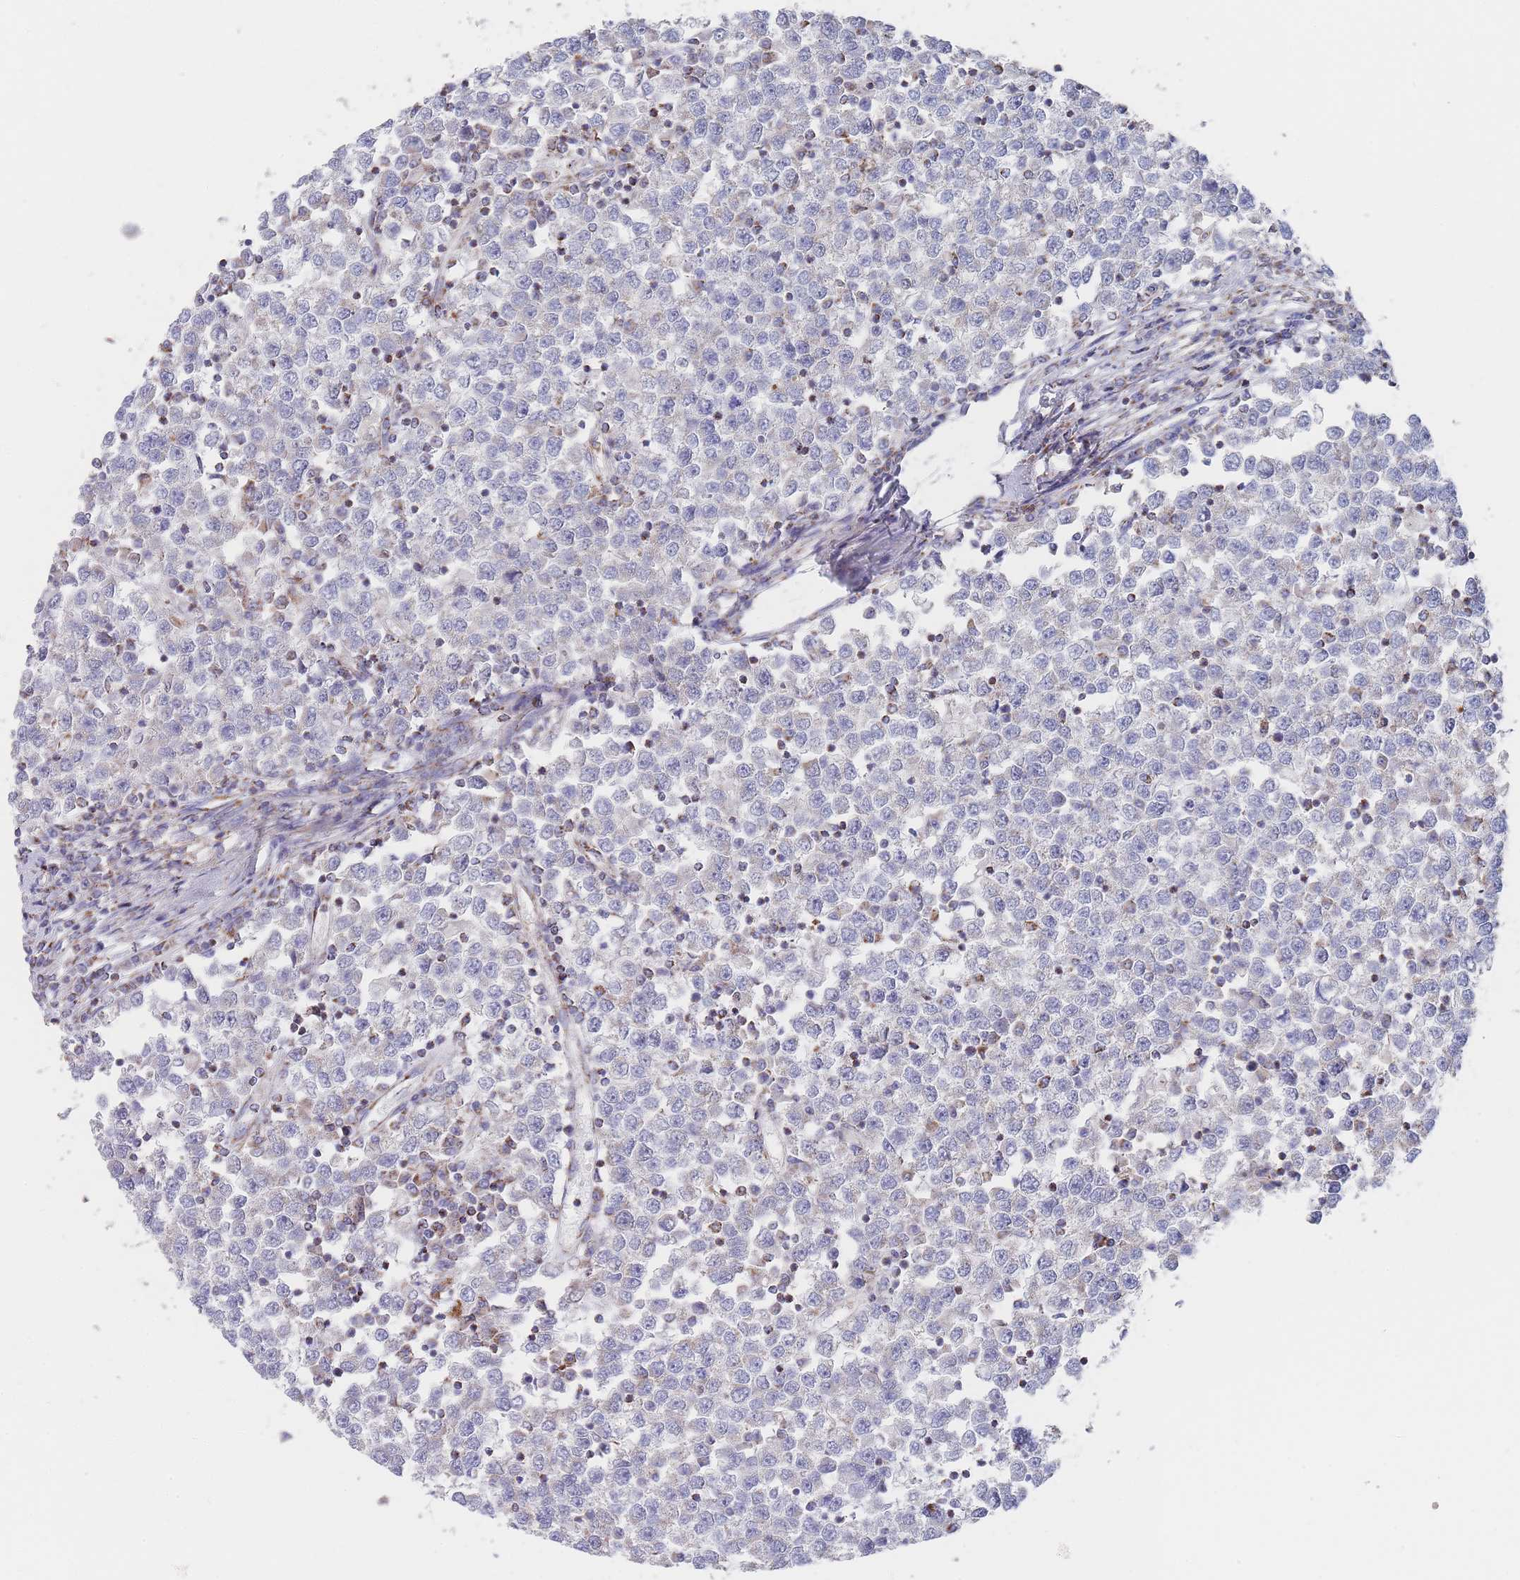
{"staining": {"intensity": "moderate", "quantity": "<25%", "location": "cytoplasmic/membranous"}, "tissue": "testis cancer", "cell_type": "Tumor cells", "image_type": "cancer", "snomed": [{"axis": "morphology", "description": "Seminoma, NOS"}, {"axis": "topography", "description": "Testis"}], "caption": "Moderate cytoplasmic/membranous protein expression is present in about <25% of tumor cells in seminoma (testis).", "gene": "IKZF4", "patient": {"sex": "male", "age": 65}}